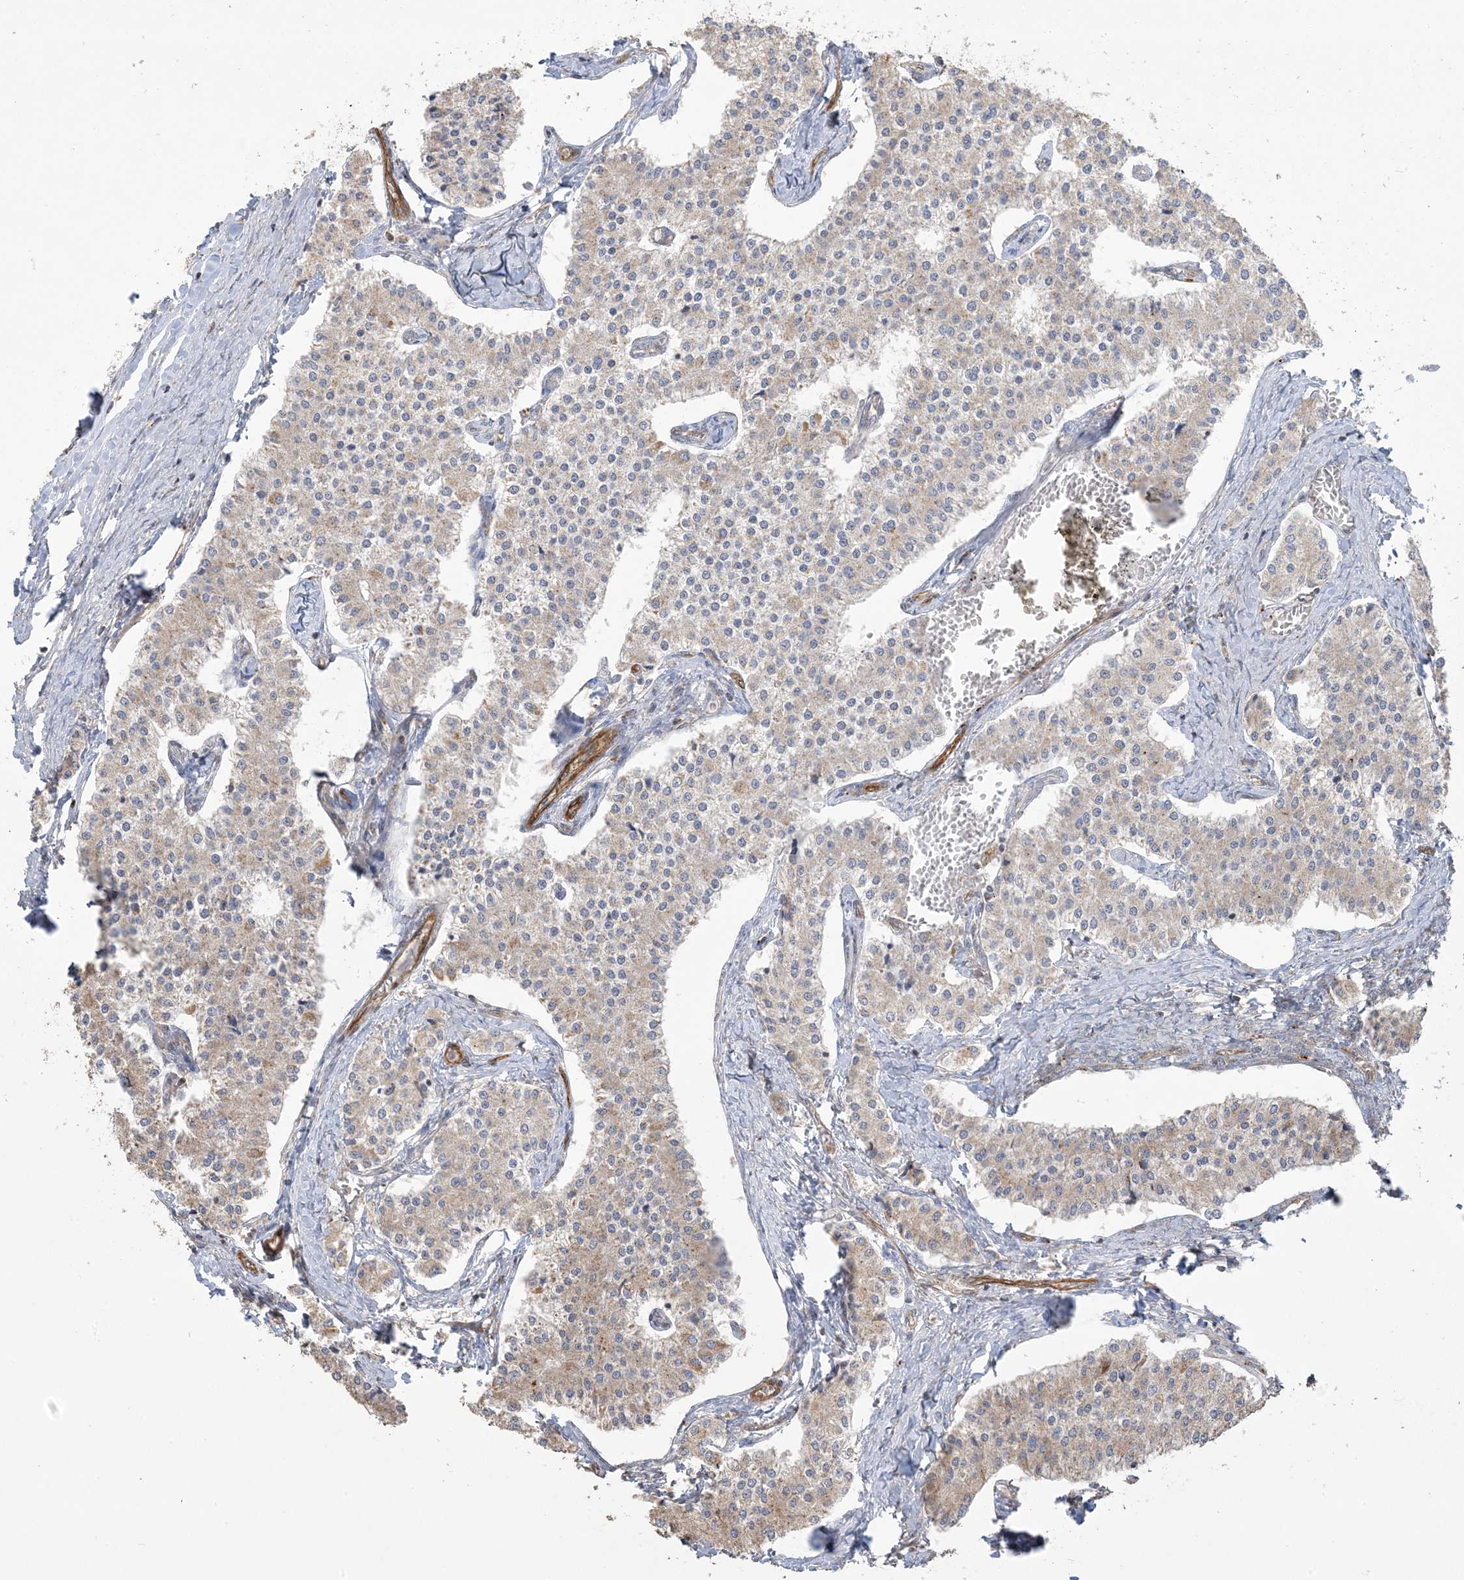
{"staining": {"intensity": "moderate", "quantity": "25%-75%", "location": "cytoplasmic/membranous"}, "tissue": "carcinoid", "cell_type": "Tumor cells", "image_type": "cancer", "snomed": [{"axis": "morphology", "description": "Carcinoid, malignant, NOS"}, {"axis": "topography", "description": "Colon"}], "caption": "This histopathology image exhibits immunohistochemistry (IHC) staining of carcinoid (malignant), with medium moderate cytoplasmic/membranous staining in about 25%-75% of tumor cells.", "gene": "AGA", "patient": {"sex": "female", "age": 52}}